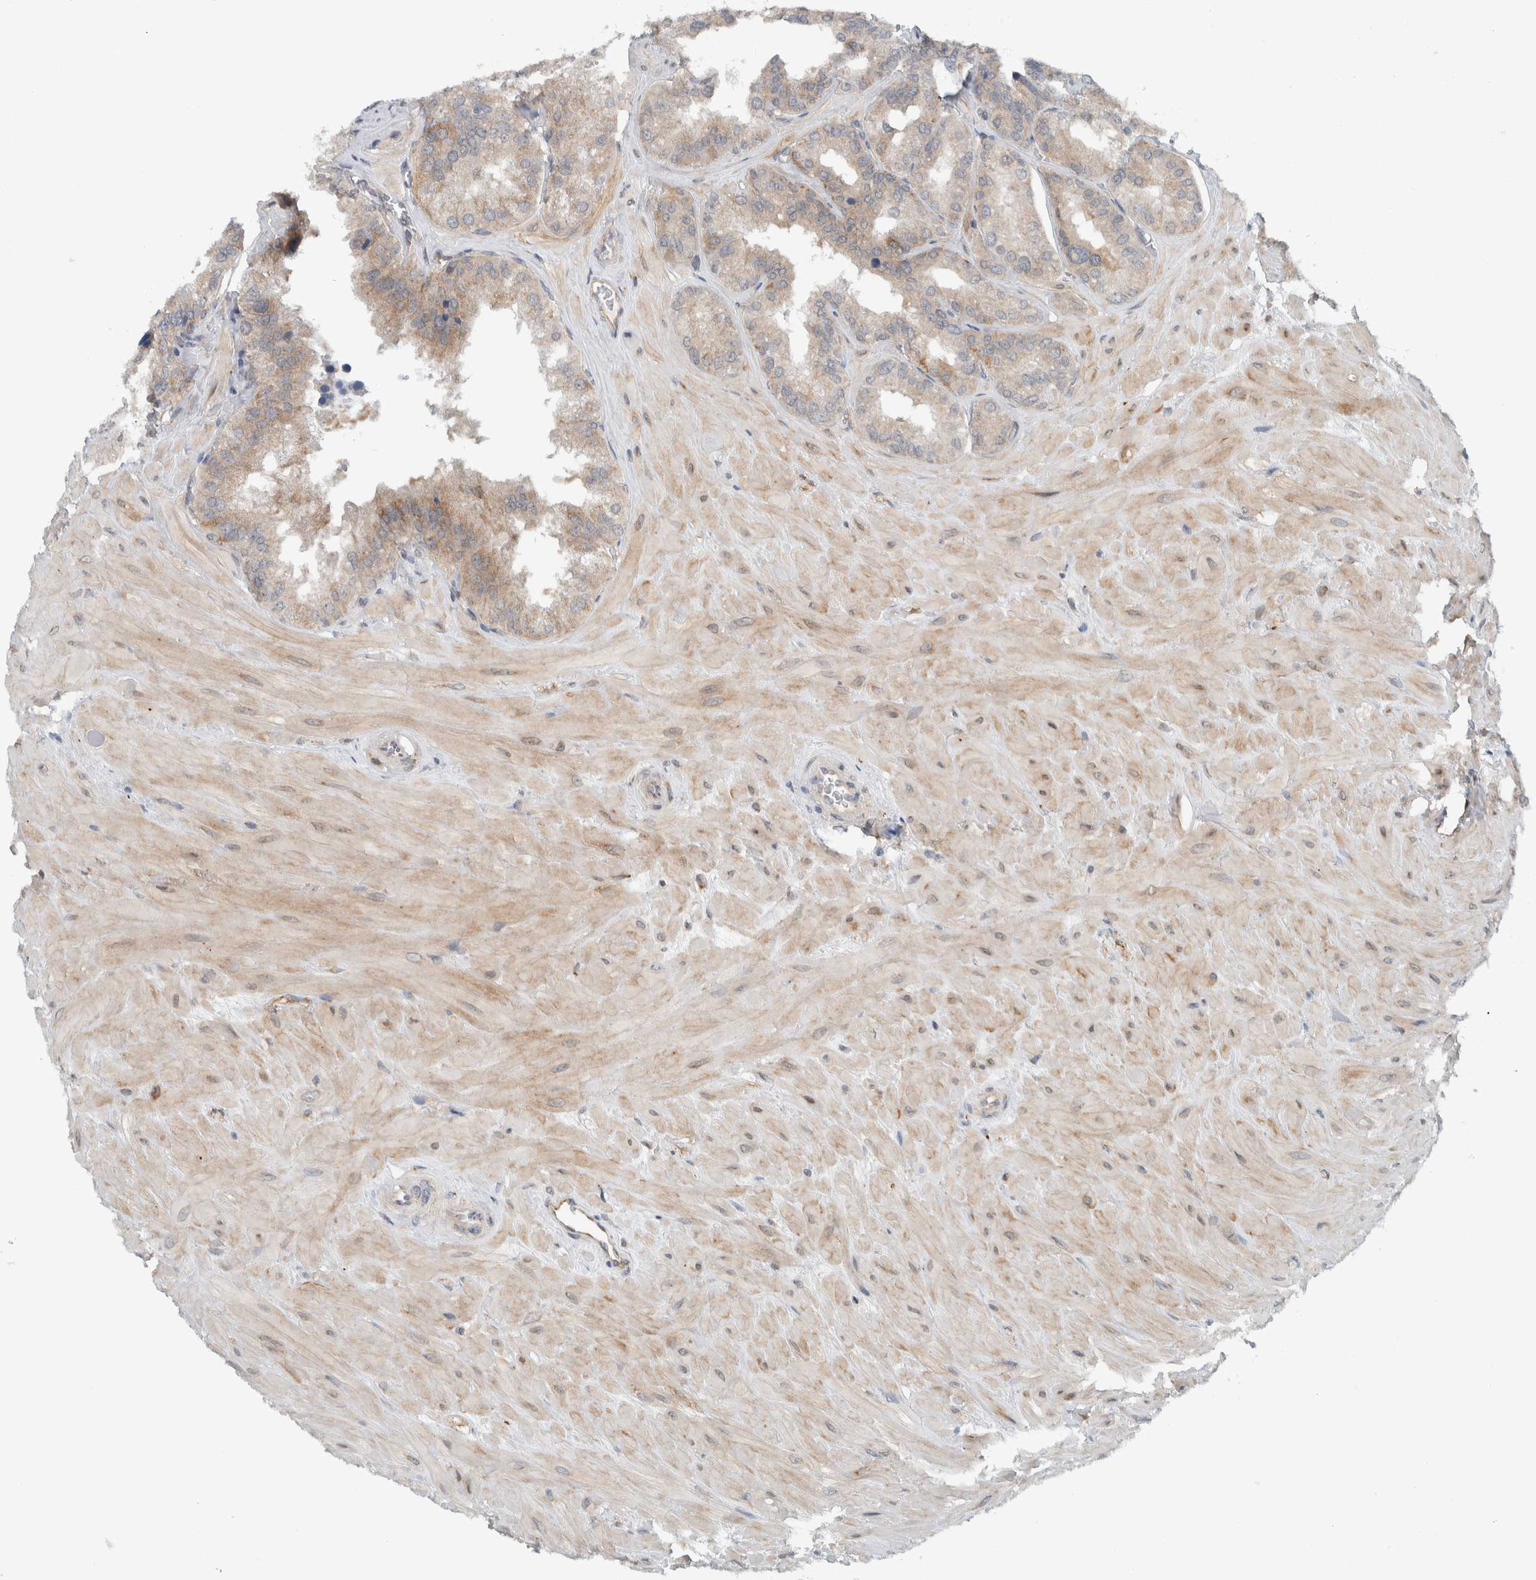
{"staining": {"intensity": "moderate", "quantity": "25%-75%", "location": "cytoplasmic/membranous"}, "tissue": "seminal vesicle", "cell_type": "Glandular cells", "image_type": "normal", "snomed": [{"axis": "morphology", "description": "Normal tissue, NOS"}, {"axis": "topography", "description": "Prostate"}, {"axis": "topography", "description": "Seminal veicle"}], "caption": "This histopathology image displays immunohistochemistry staining of normal seminal vesicle, with medium moderate cytoplasmic/membranous staining in approximately 25%-75% of glandular cells.", "gene": "RERE", "patient": {"sex": "male", "age": 51}}